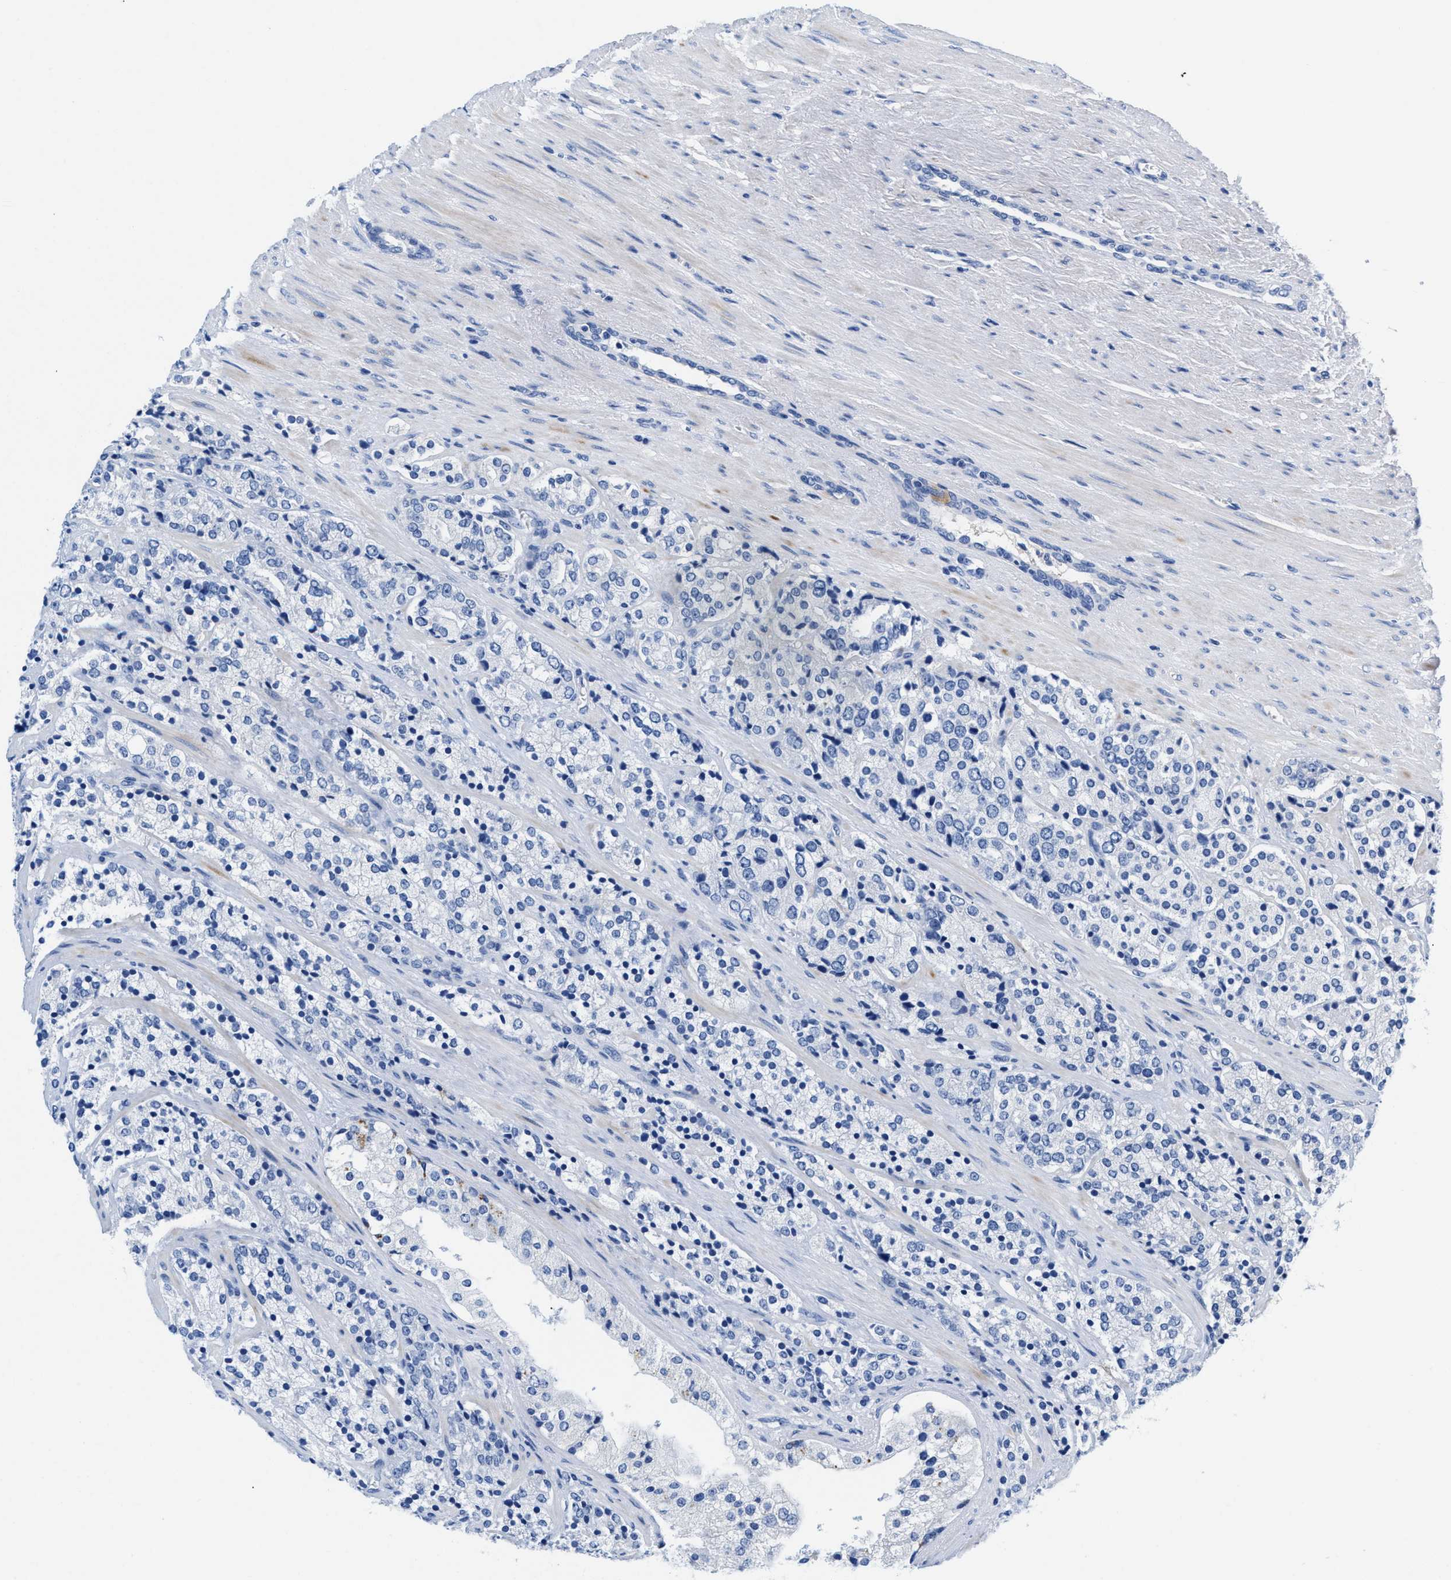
{"staining": {"intensity": "negative", "quantity": "none", "location": "none"}, "tissue": "prostate cancer", "cell_type": "Tumor cells", "image_type": "cancer", "snomed": [{"axis": "morphology", "description": "Adenocarcinoma, High grade"}, {"axis": "topography", "description": "Prostate"}], "caption": "The micrograph demonstrates no staining of tumor cells in high-grade adenocarcinoma (prostate). (DAB IHC, high magnification).", "gene": "SLFN13", "patient": {"sex": "male", "age": 71}}